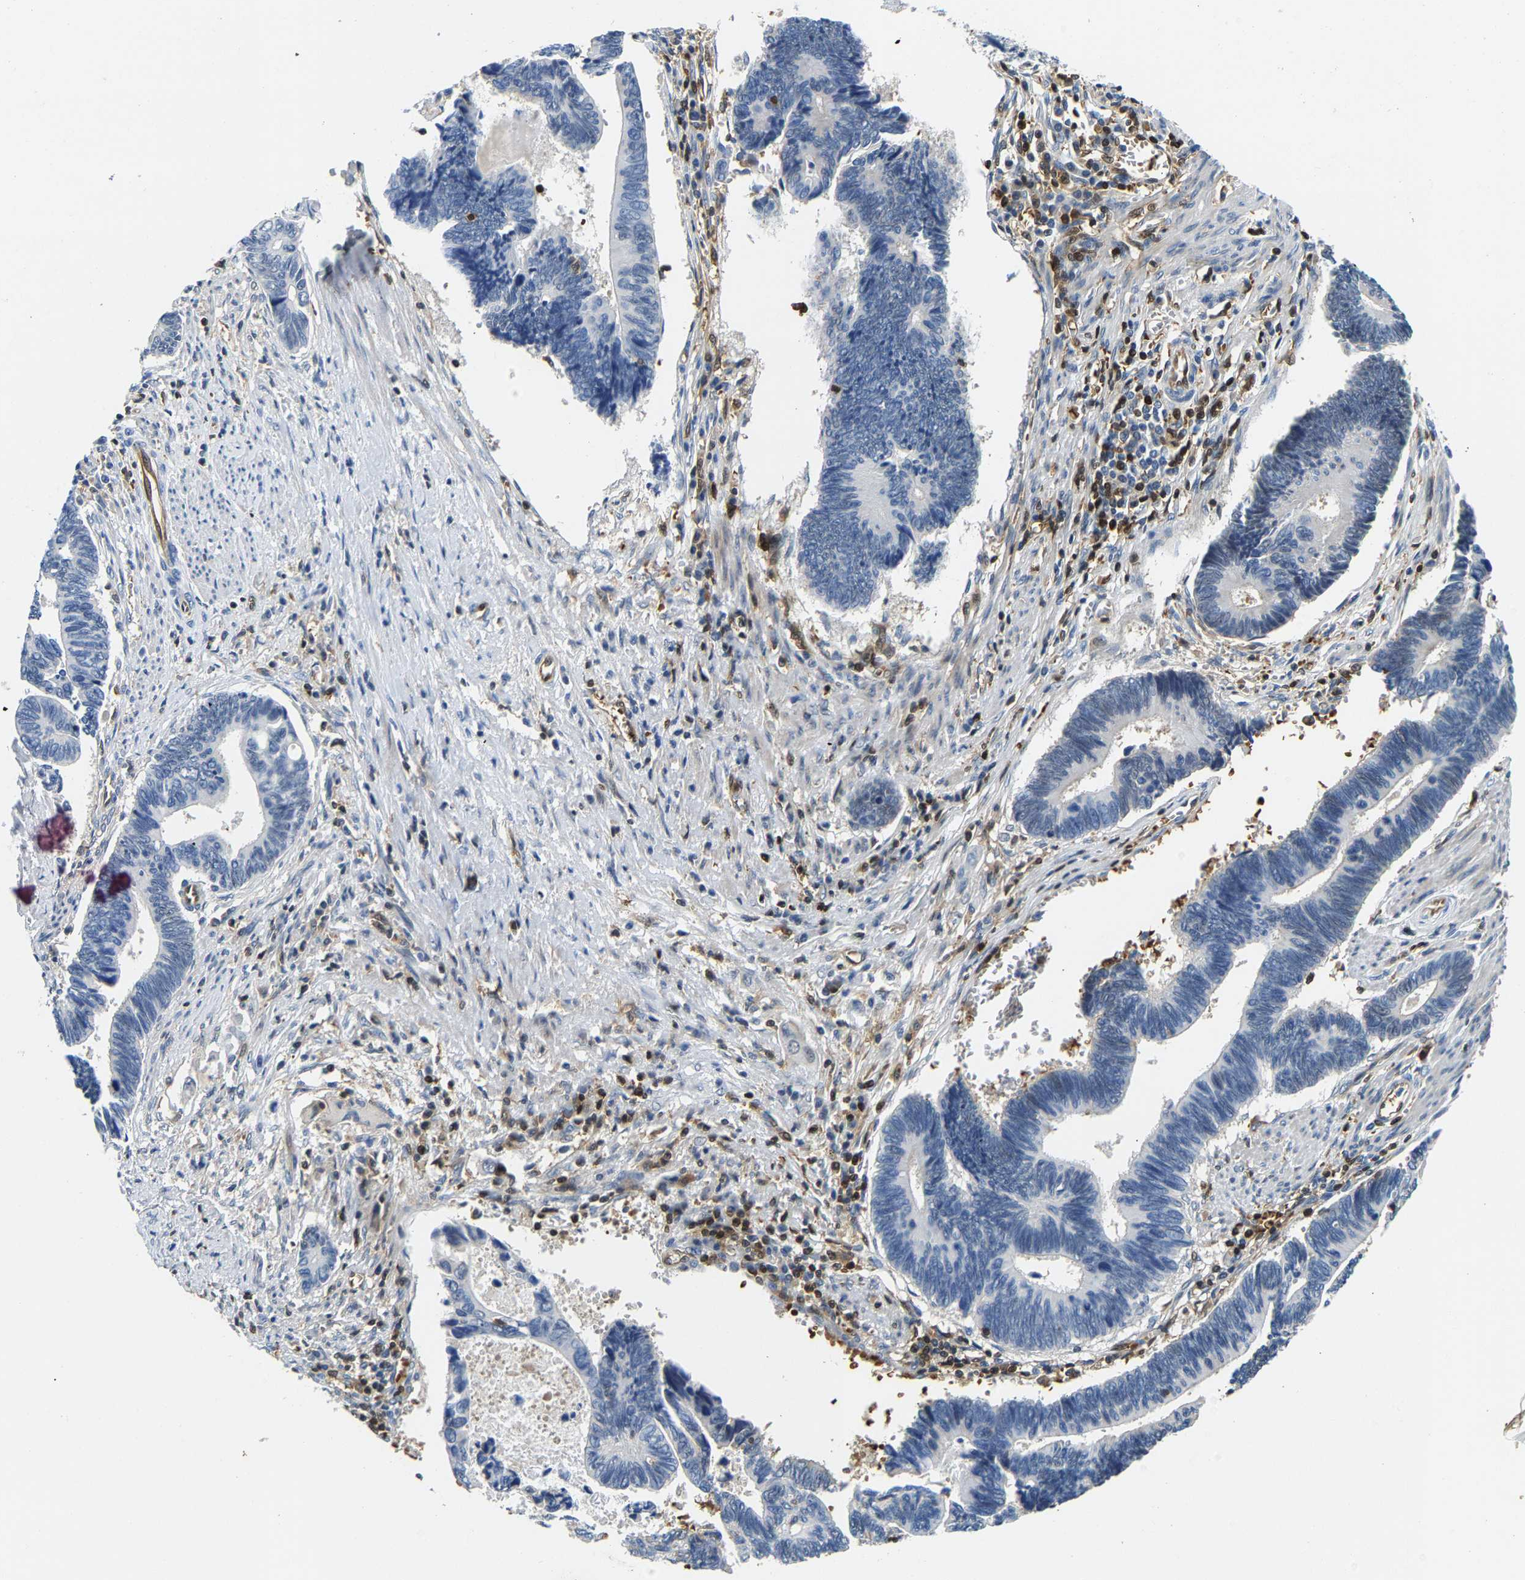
{"staining": {"intensity": "negative", "quantity": "none", "location": "none"}, "tissue": "pancreatic cancer", "cell_type": "Tumor cells", "image_type": "cancer", "snomed": [{"axis": "morphology", "description": "Adenocarcinoma, NOS"}, {"axis": "topography", "description": "Pancreas"}], "caption": "This is an immunohistochemistry image of pancreatic cancer. There is no positivity in tumor cells.", "gene": "GIMAP7", "patient": {"sex": "female", "age": 70}}